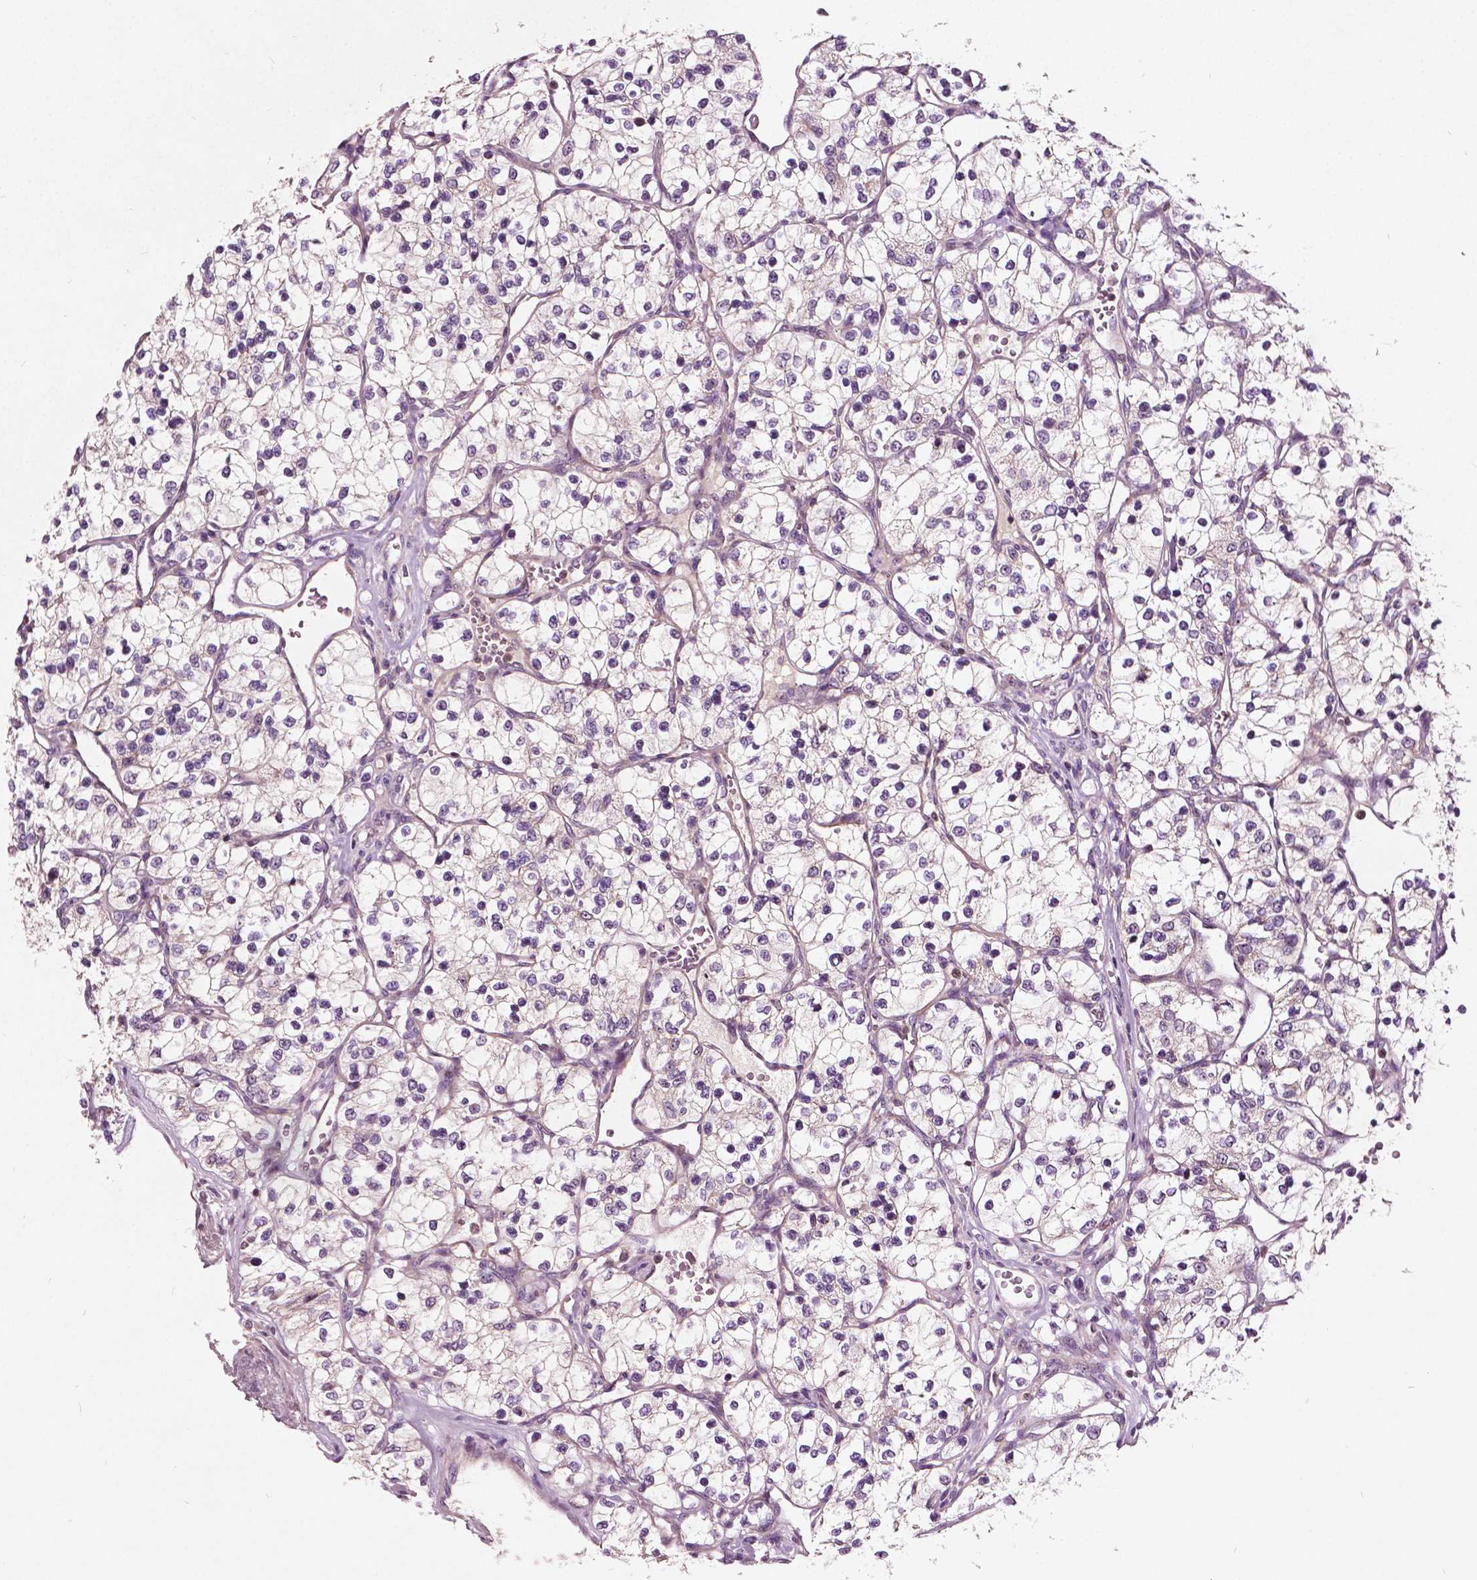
{"staining": {"intensity": "weak", "quantity": "<25%", "location": "cytoplasmic/membranous"}, "tissue": "renal cancer", "cell_type": "Tumor cells", "image_type": "cancer", "snomed": [{"axis": "morphology", "description": "Adenocarcinoma, NOS"}, {"axis": "topography", "description": "Kidney"}], "caption": "Renal adenocarcinoma was stained to show a protein in brown. There is no significant positivity in tumor cells.", "gene": "ODF3L2", "patient": {"sex": "female", "age": 69}}